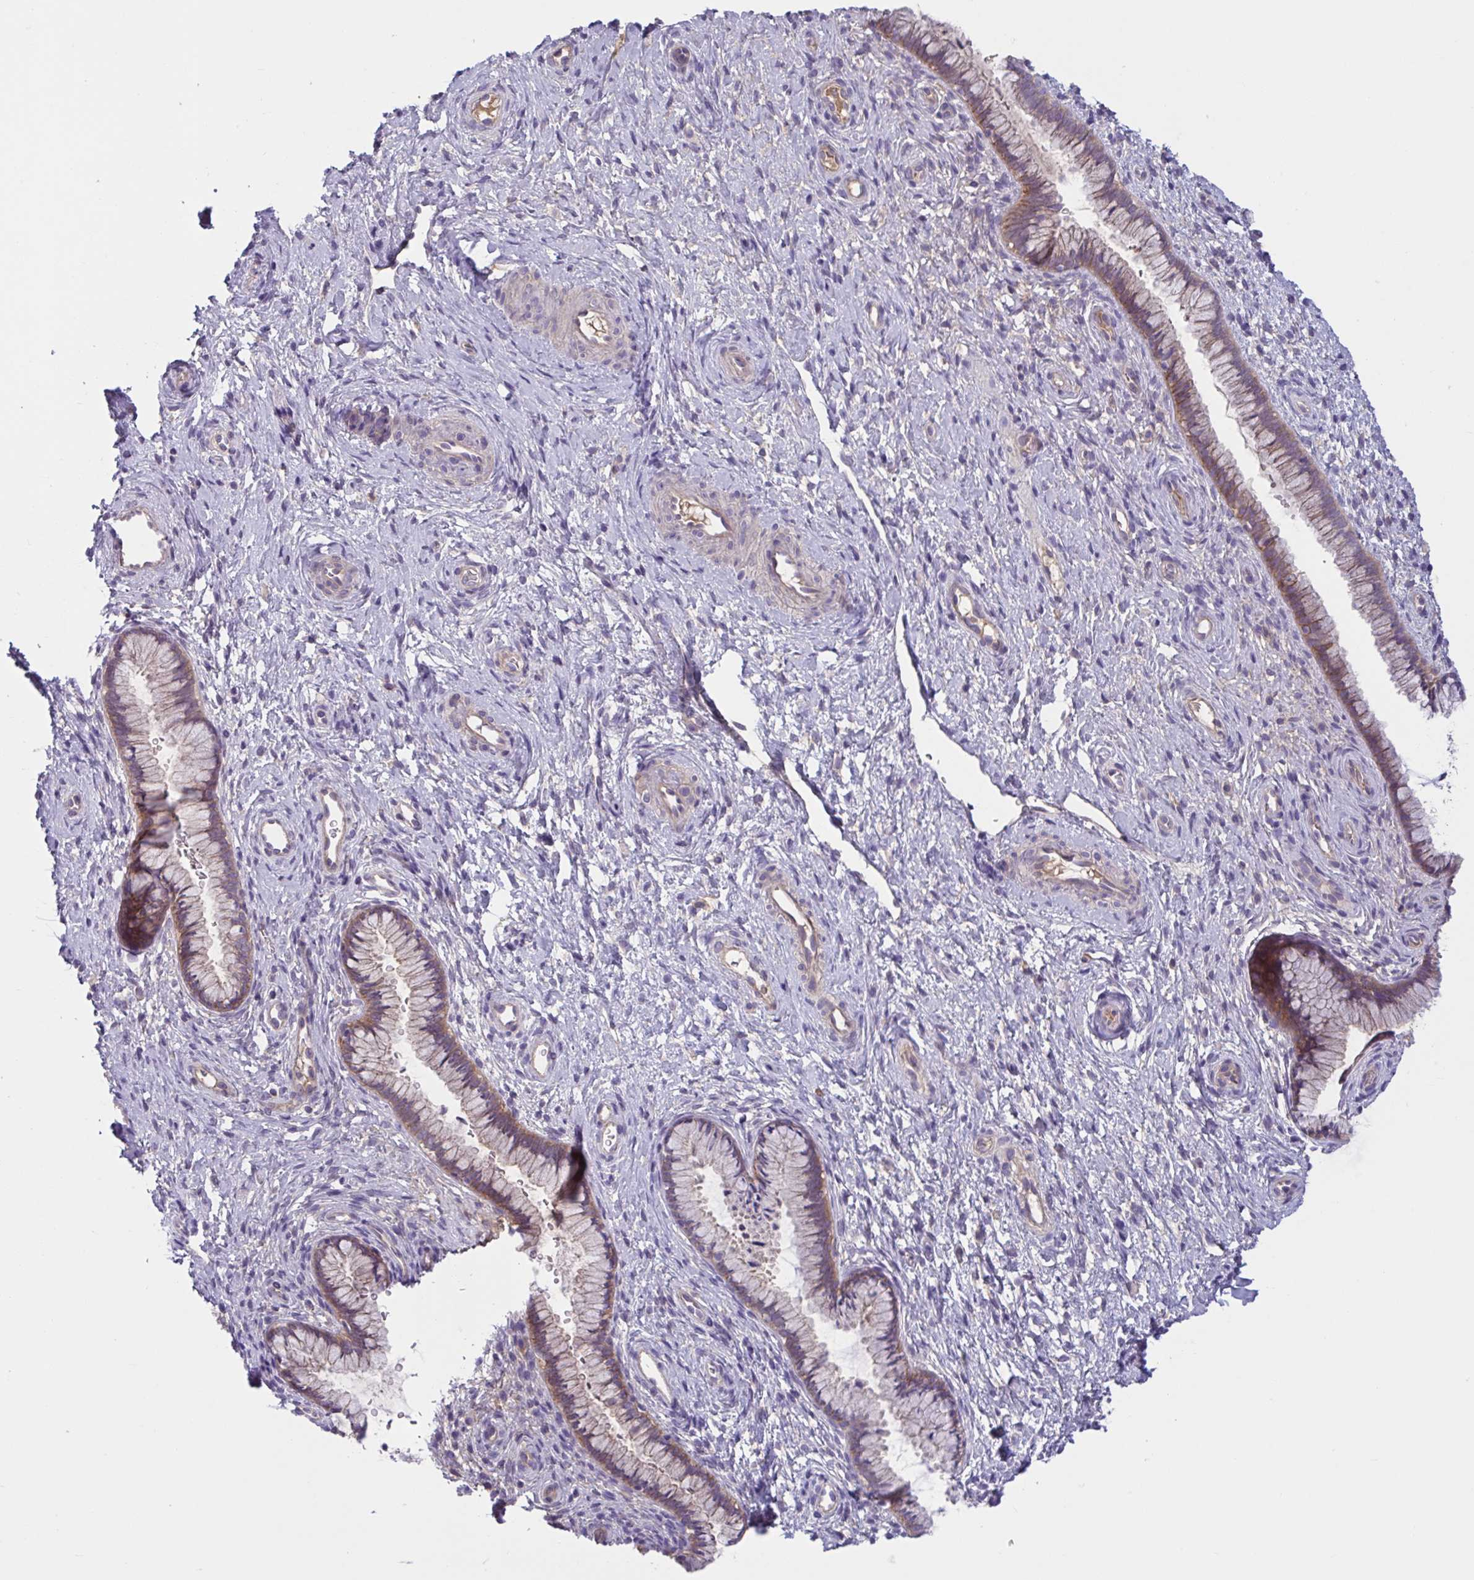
{"staining": {"intensity": "moderate", "quantity": ">75%", "location": "cytoplasmic/membranous"}, "tissue": "cervix", "cell_type": "Glandular cells", "image_type": "normal", "snomed": [{"axis": "morphology", "description": "Normal tissue, NOS"}, {"axis": "topography", "description": "Cervix"}], "caption": "IHC image of benign cervix stained for a protein (brown), which shows medium levels of moderate cytoplasmic/membranous staining in about >75% of glandular cells.", "gene": "TTC7B", "patient": {"sex": "female", "age": 34}}